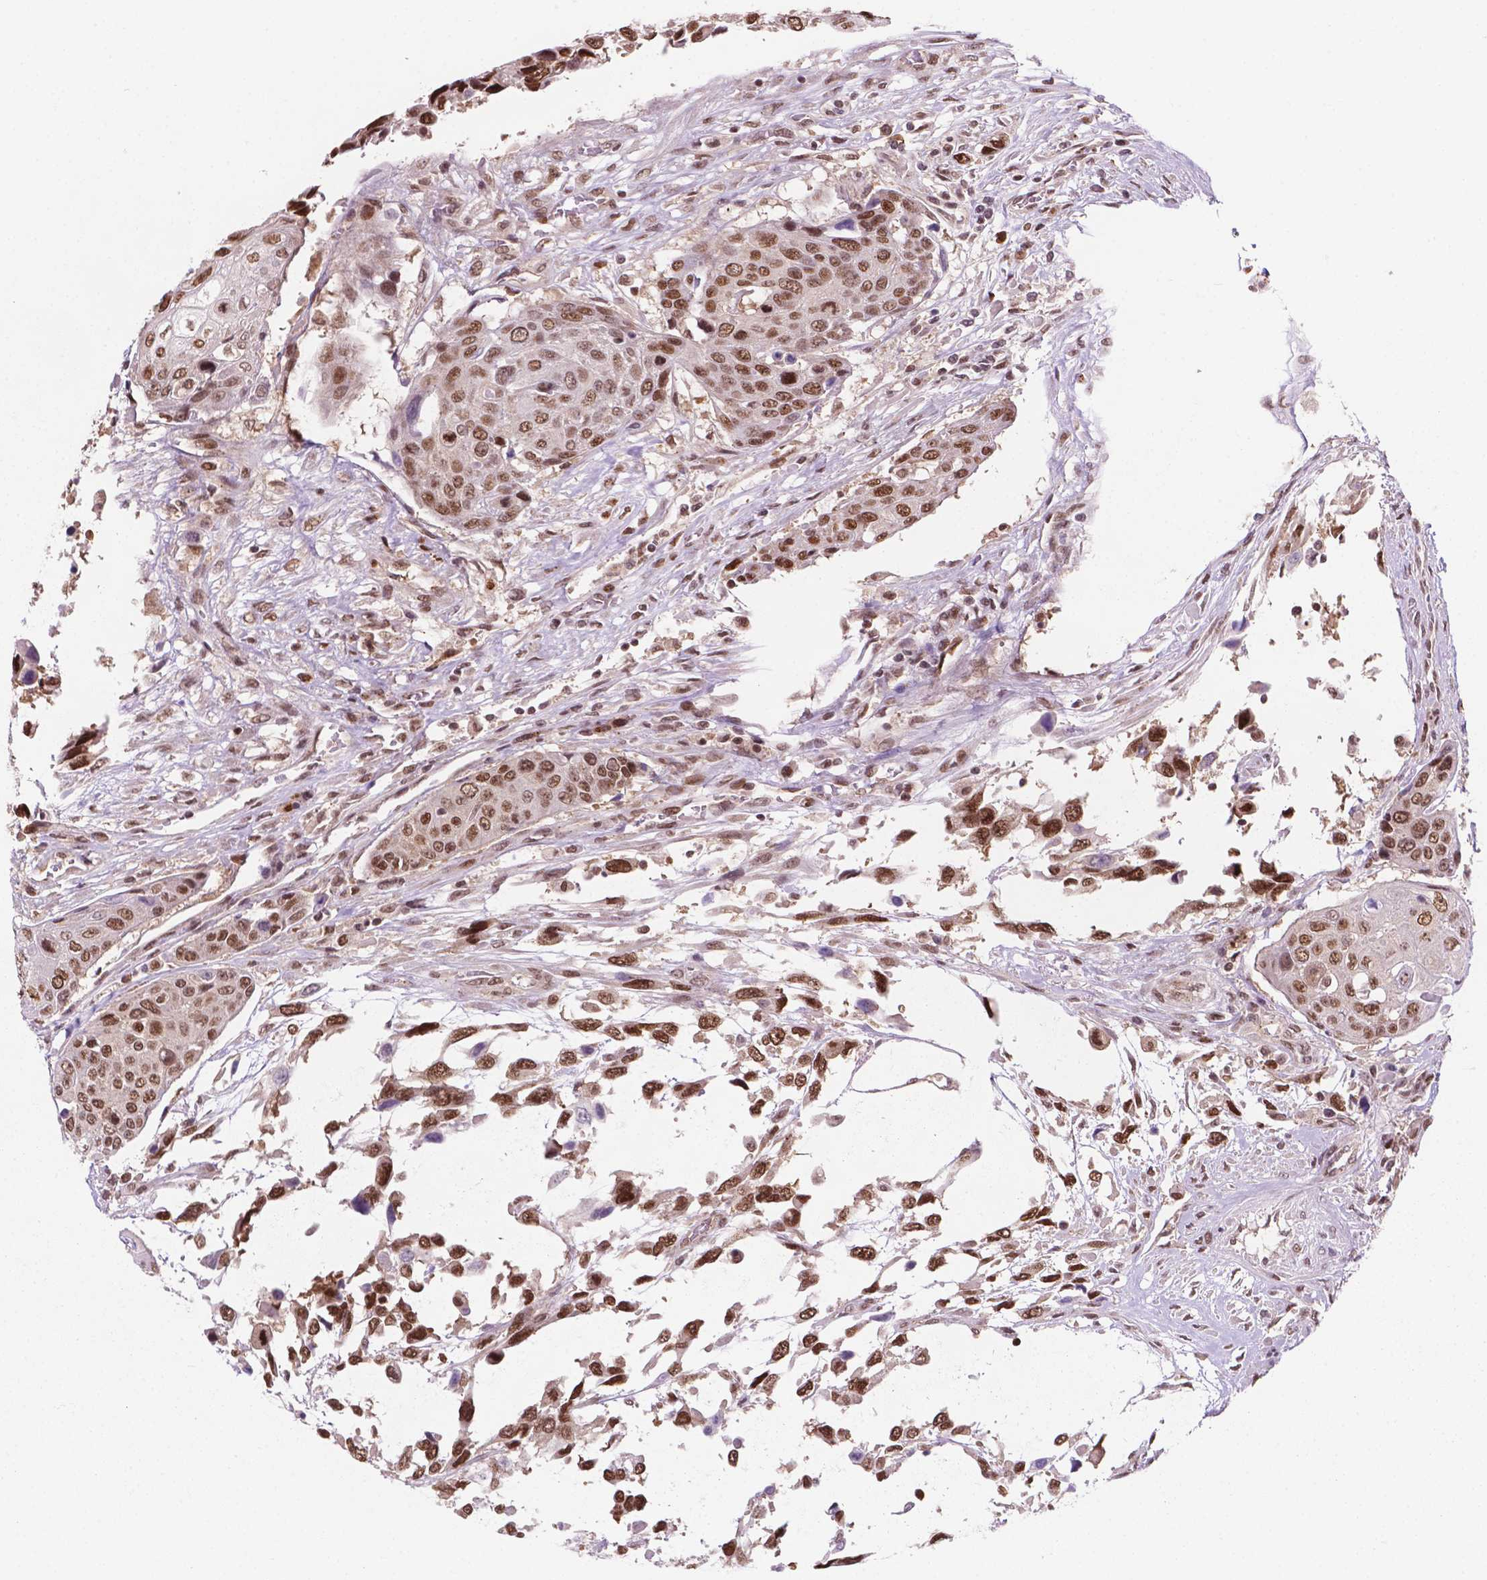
{"staining": {"intensity": "moderate", "quantity": ">75%", "location": "nuclear"}, "tissue": "urothelial cancer", "cell_type": "Tumor cells", "image_type": "cancer", "snomed": [{"axis": "morphology", "description": "Urothelial carcinoma, High grade"}, {"axis": "topography", "description": "Urinary bladder"}], "caption": "A high-resolution micrograph shows immunohistochemistry (IHC) staining of high-grade urothelial carcinoma, which displays moderate nuclear positivity in approximately >75% of tumor cells.", "gene": "PER2", "patient": {"sex": "female", "age": 70}}